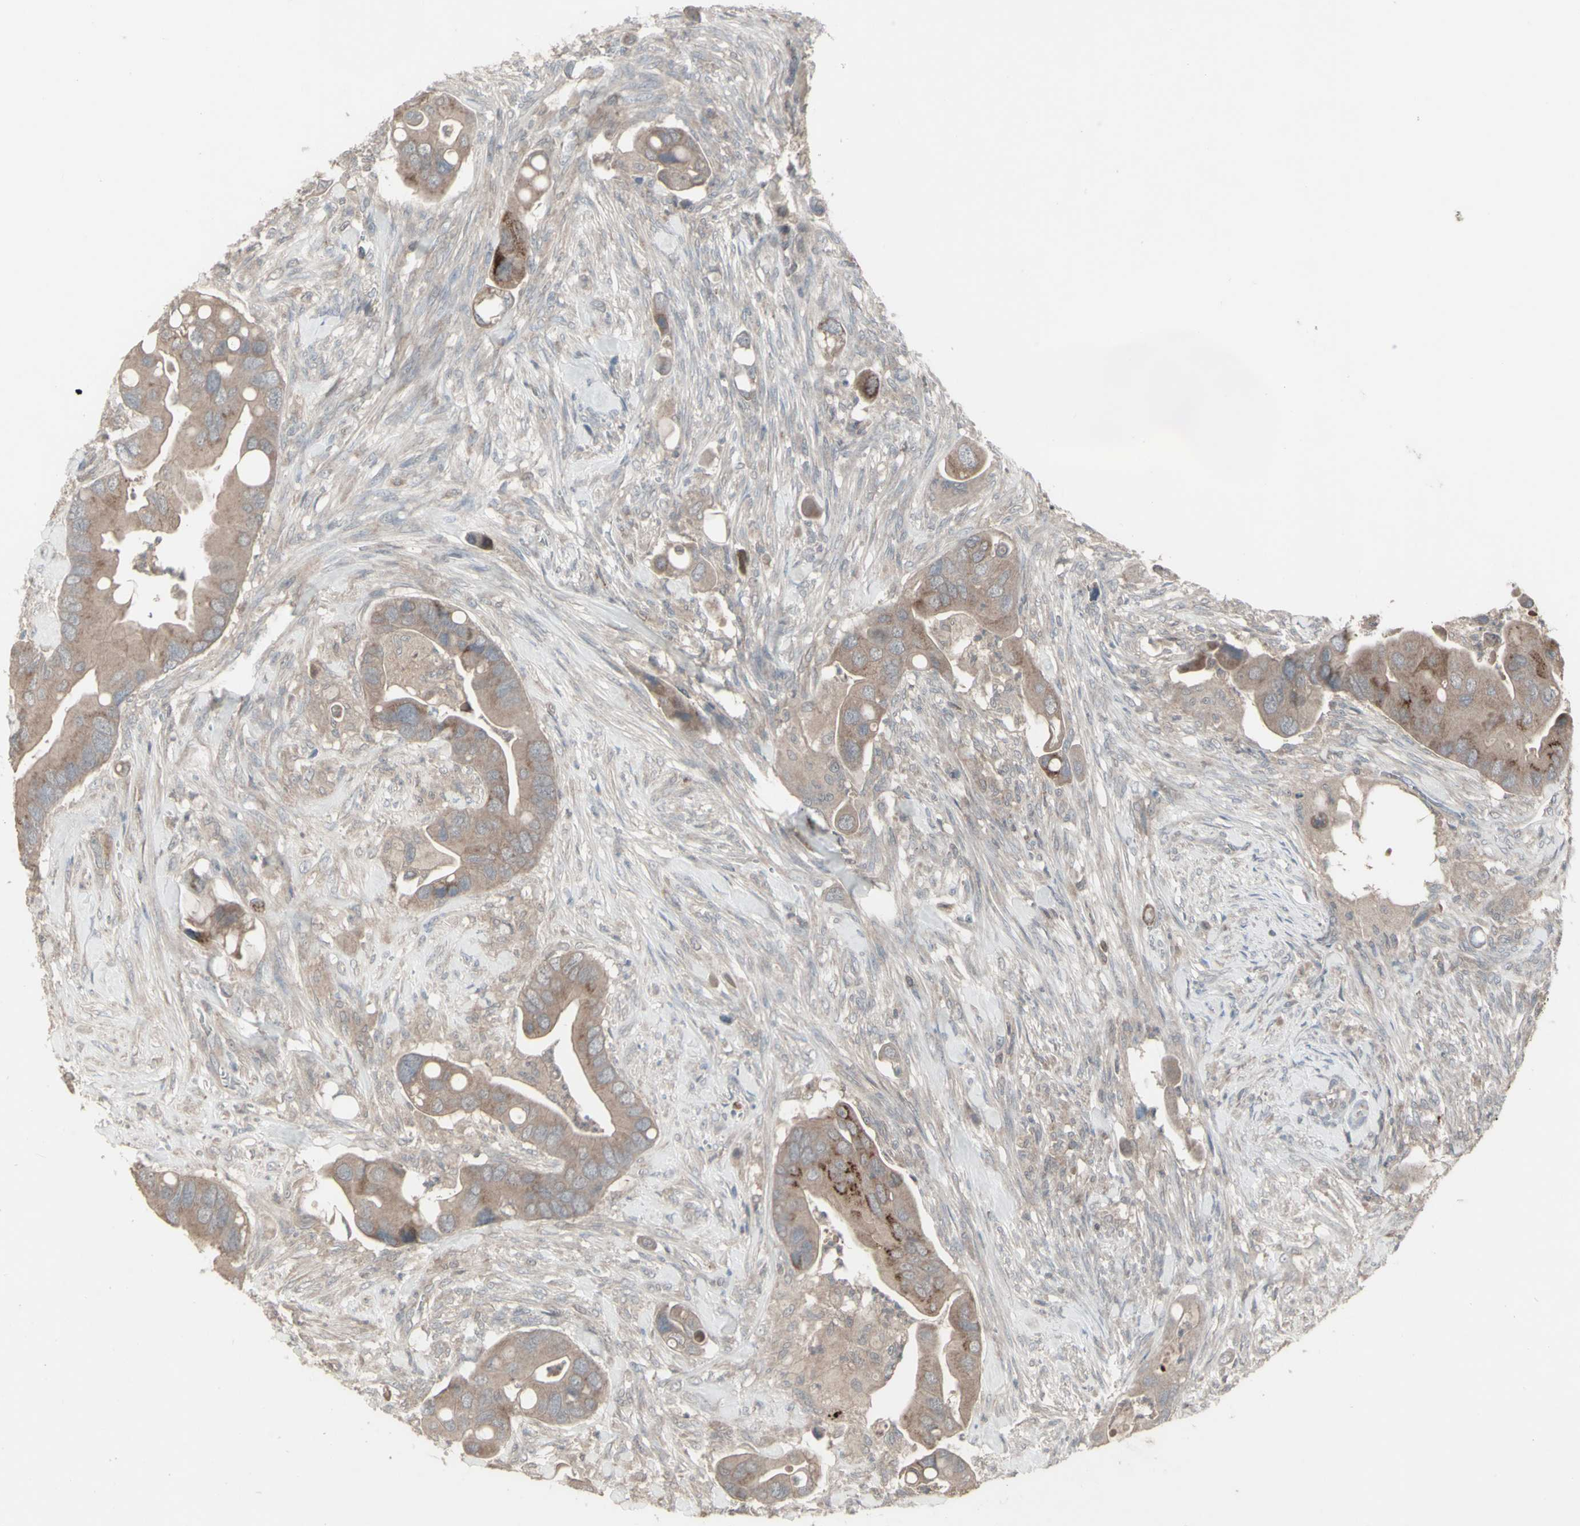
{"staining": {"intensity": "weak", "quantity": ">75%", "location": "cytoplasmic/membranous"}, "tissue": "colorectal cancer", "cell_type": "Tumor cells", "image_type": "cancer", "snomed": [{"axis": "morphology", "description": "Adenocarcinoma, NOS"}, {"axis": "topography", "description": "Rectum"}], "caption": "Immunohistochemistry (IHC) photomicrograph of human adenocarcinoma (colorectal) stained for a protein (brown), which exhibits low levels of weak cytoplasmic/membranous positivity in about >75% of tumor cells.", "gene": "CSK", "patient": {"sex": "female", "age": 57}}